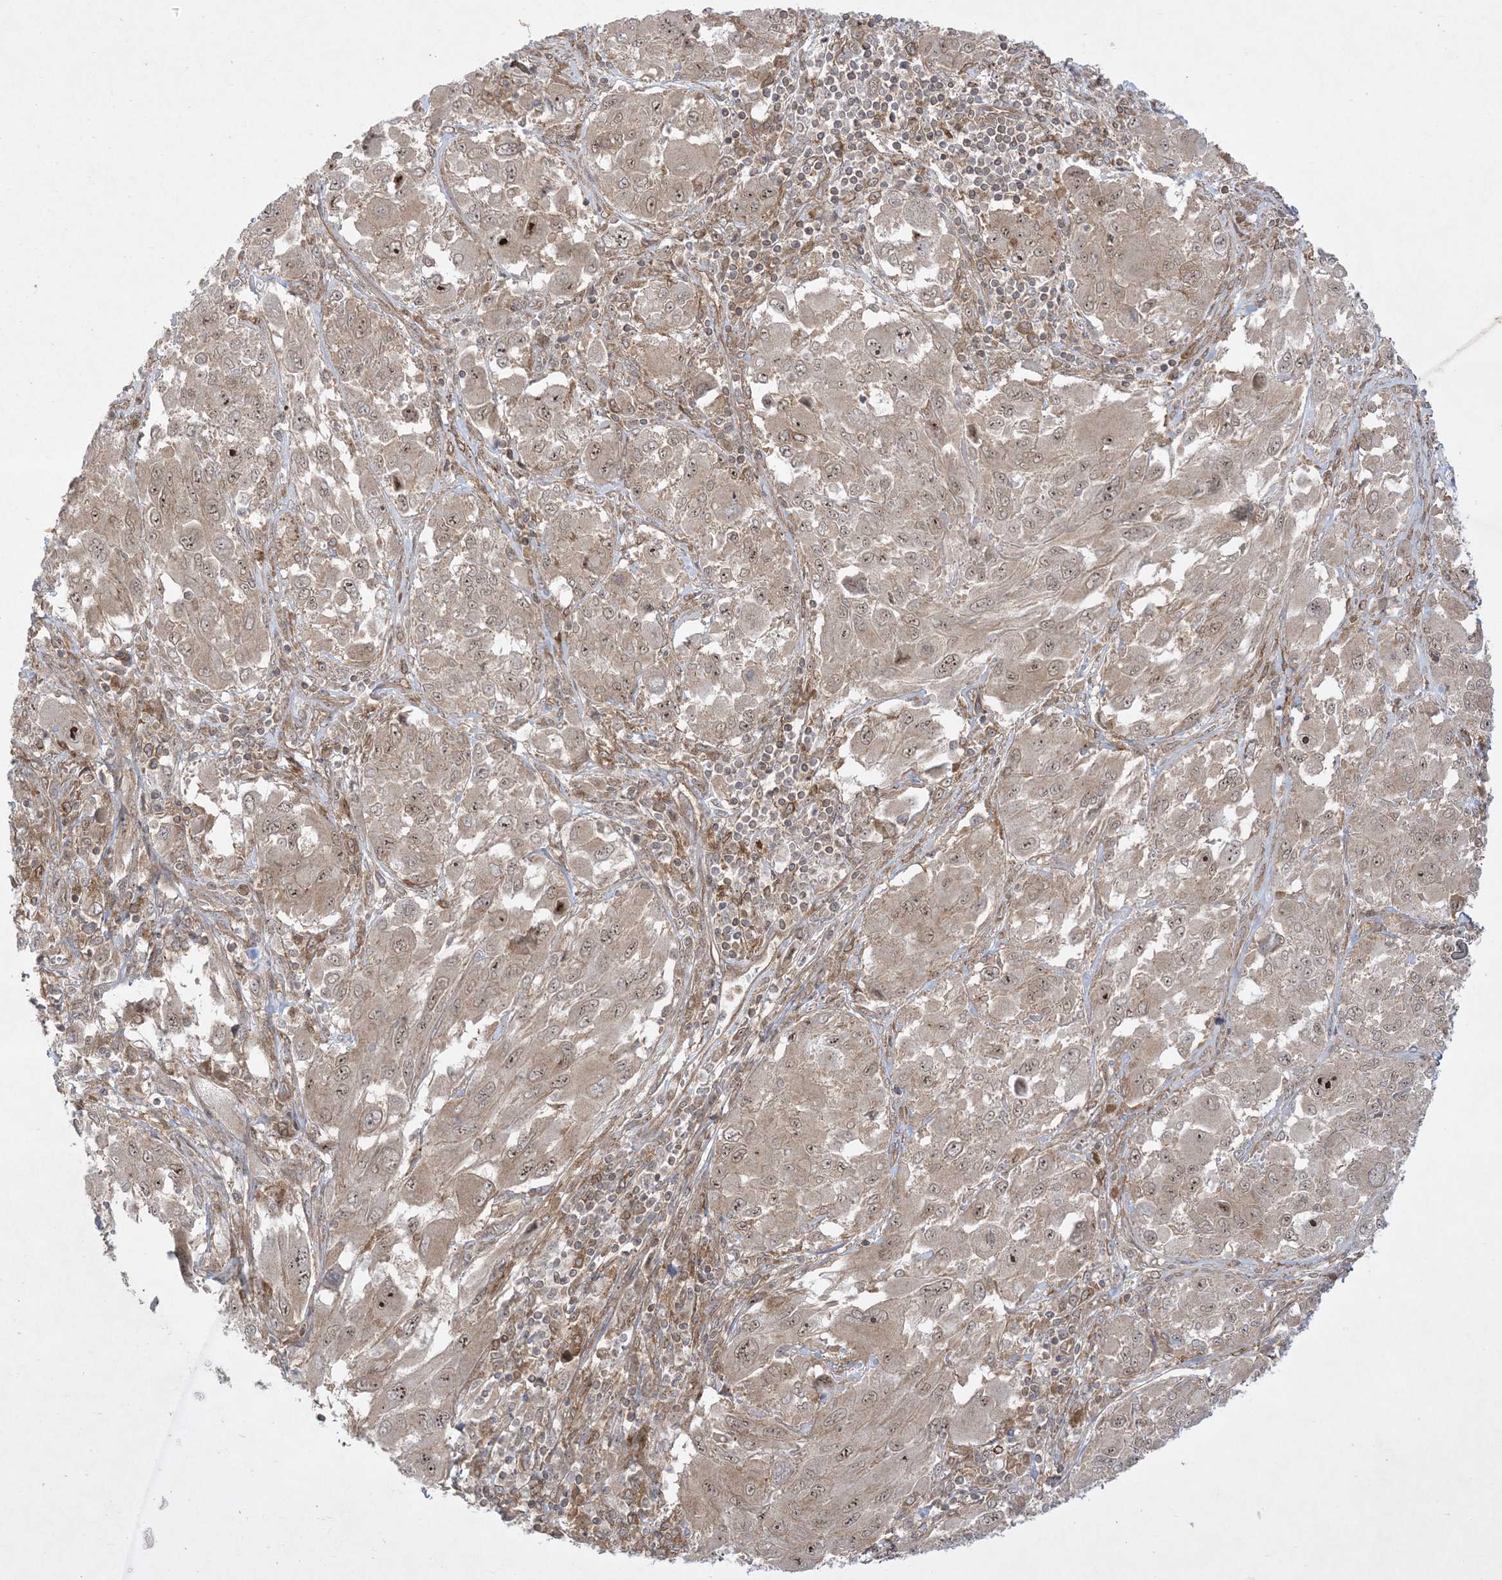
{"staining": {"intensity": "moderate", "quantity": ">75%", "location": "cytoplasmic/membranous,nuclear"}, "tissue": "melanoma", "cell_type": "Tumor cells", "image_type": "cancer", "snomed": [{"axis": "morphology", "description": "Malignant melanoma, NOS"}, {"axis": "topography", "description": "Skin"}], "caption": "This image shows immunohistochemistry staining of human malignant melanoma, with medium moderate cytoplasmic/membranous and nuclear expression in about >75% of tumor cells.", "gene": "SOGA3", "patient": {"sex": "female", "age": 91}}